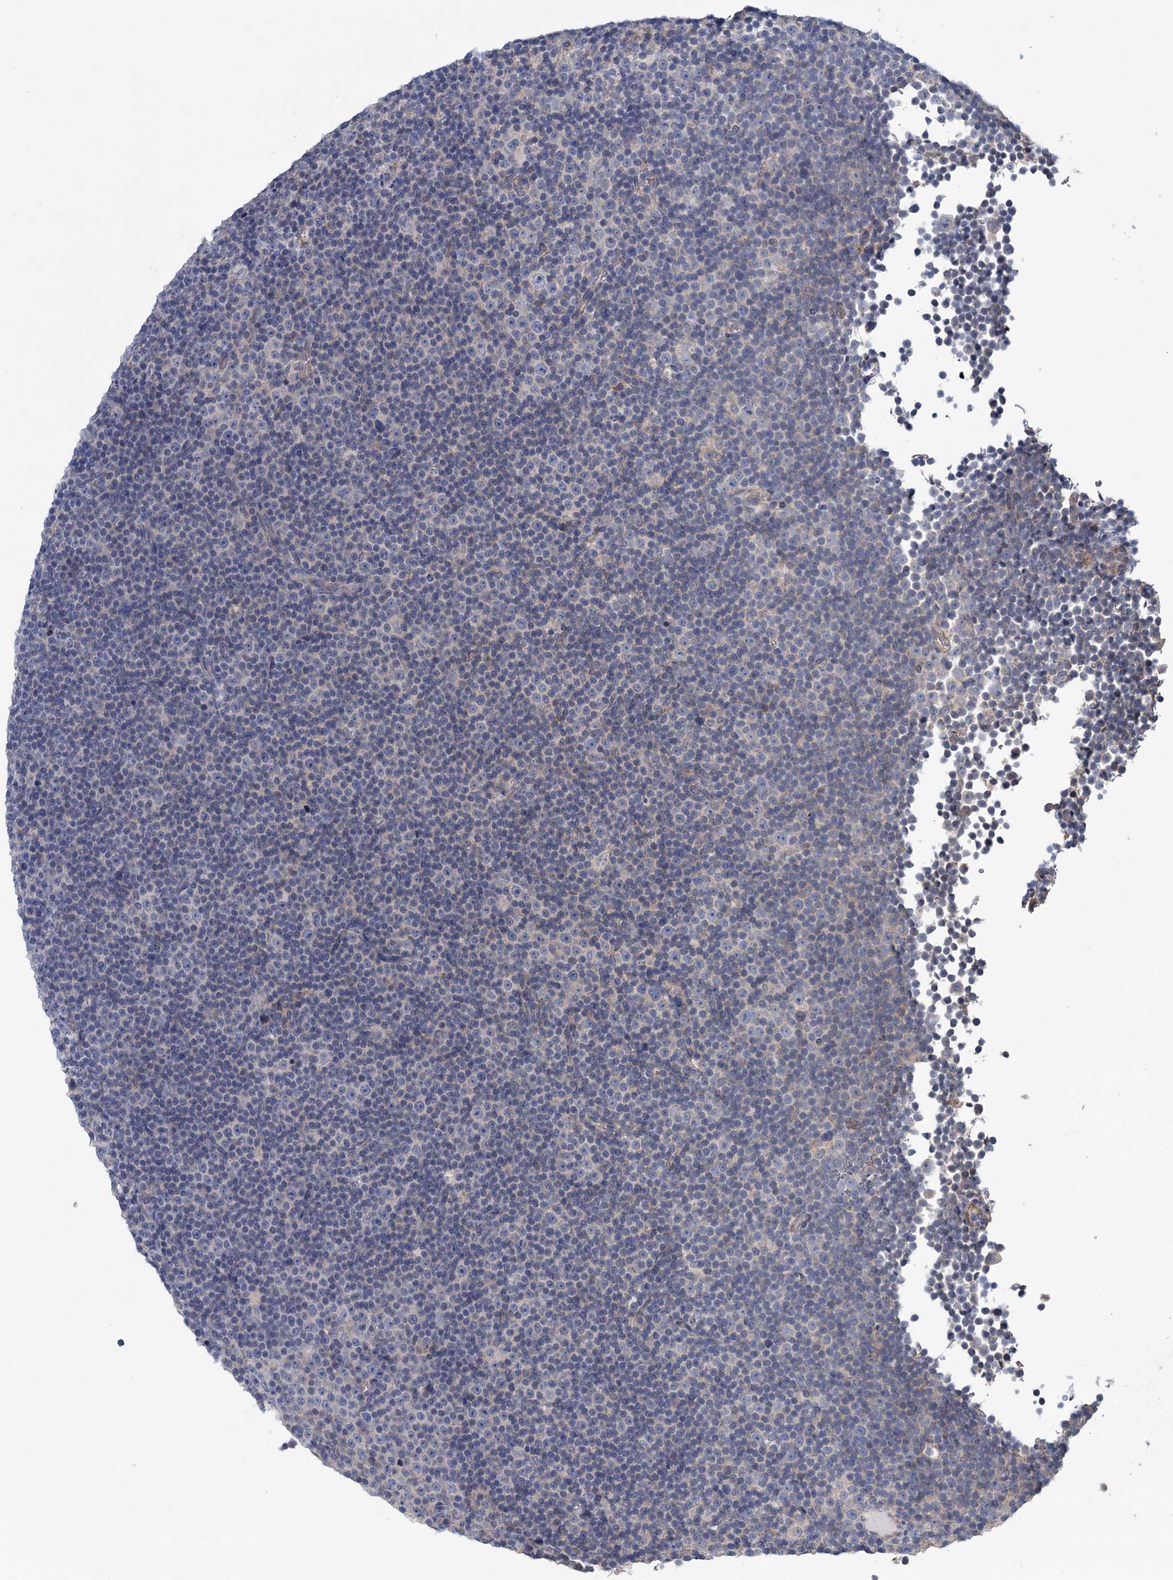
{"staining": {"intensity": "negative", "quantity": "none", "location": "none"}, "tissue": "lymphoma", "cell_type": "Tumor cells", "image_type": "cancer", "snomed": [{"axis": "morphology", "description": "Malignant lymphoma, non-Hodgkin's type, Low grade"}, {"axis": "topography", "description": "Lymph node"}], "caption": "Immunohistochemistry photomicrograph of neoplastic tissue: human lymphoma stained with DAB (3,3'-diaminobenzidine) displays no significant protein positivity in tumor cells.", "gene": "GSTM2", "patient": {"sex": "female", "age": 67}}